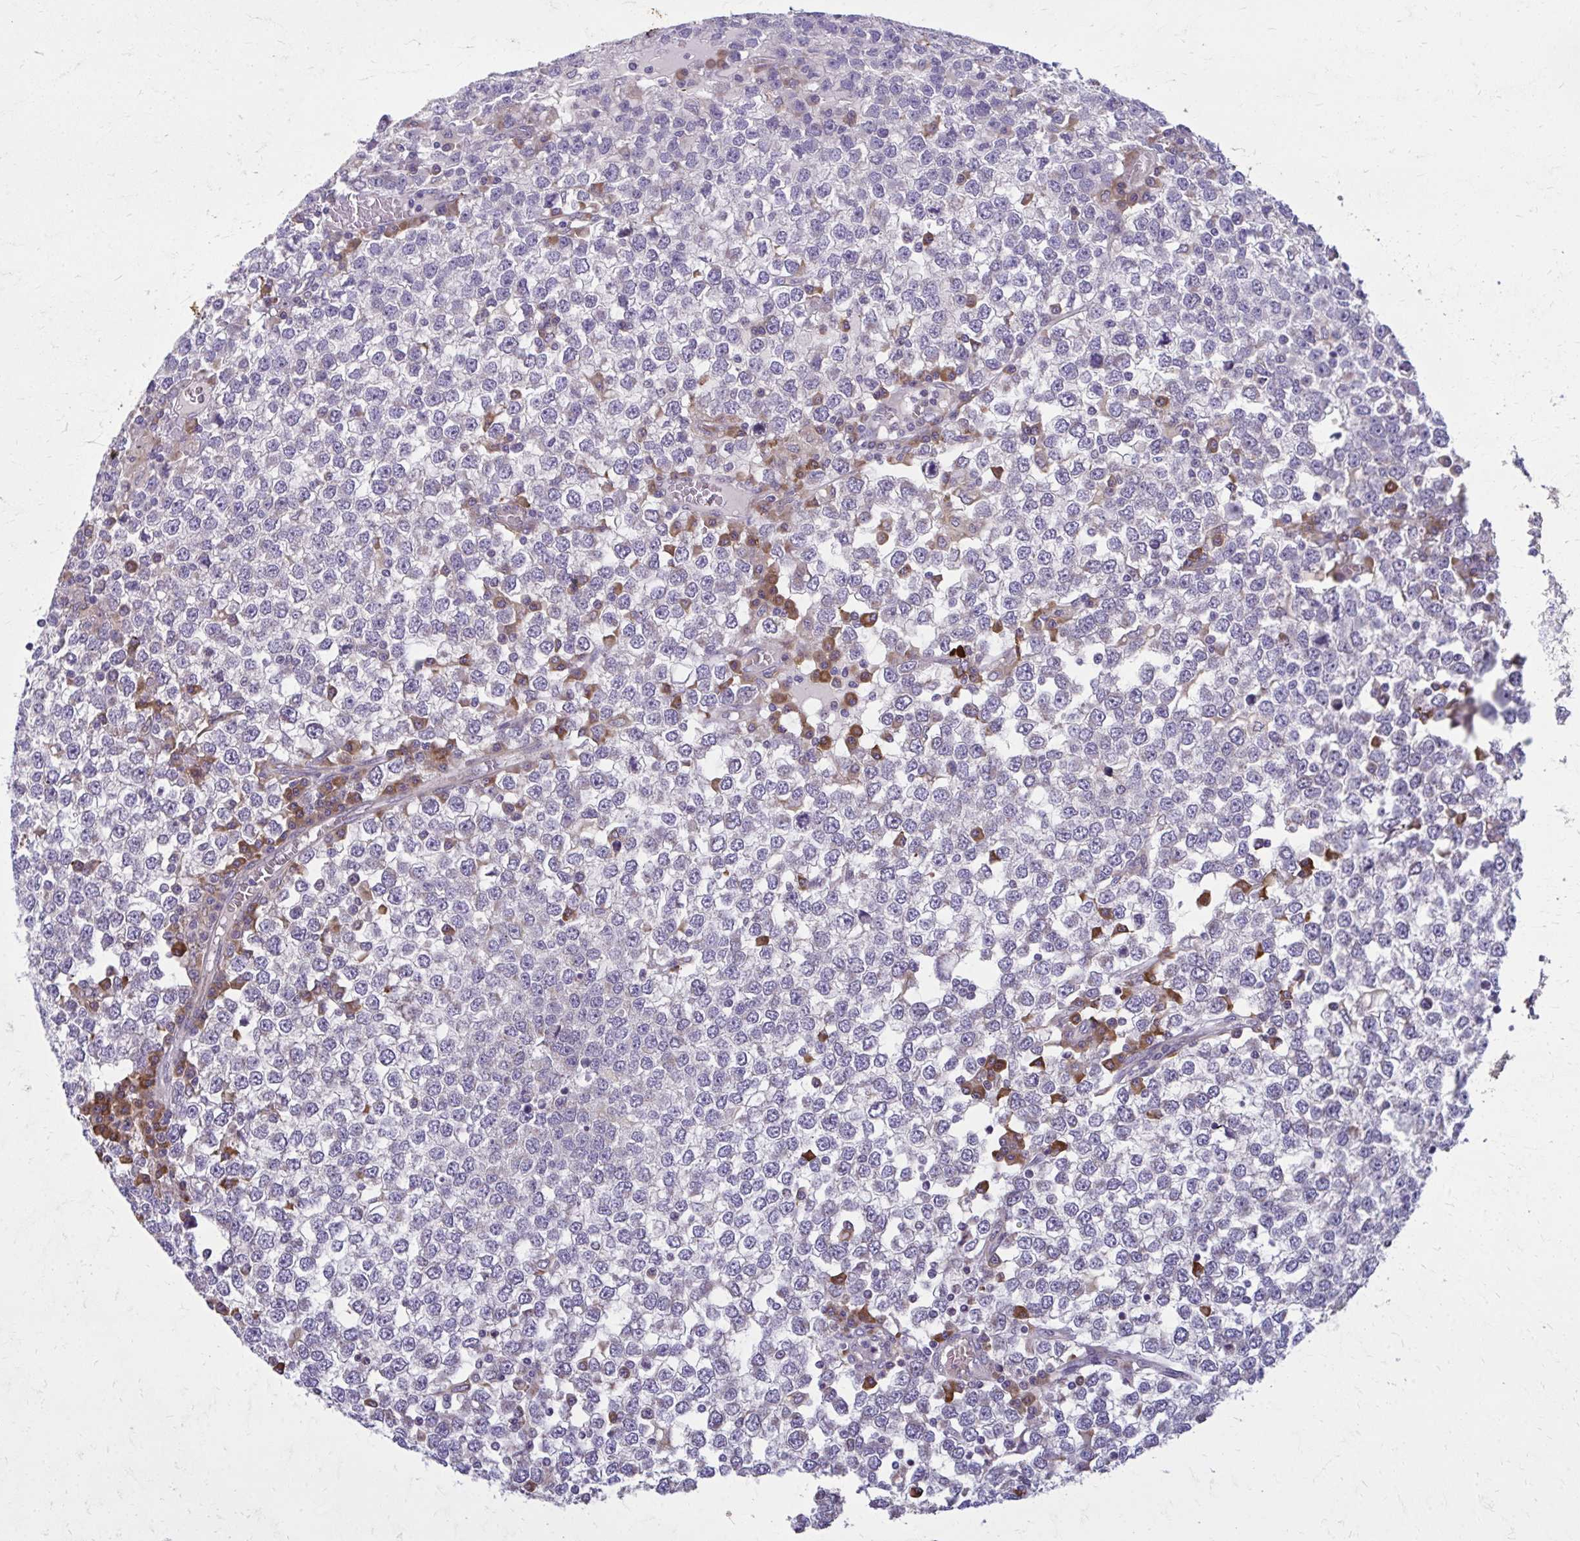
{"staining": {"intensity": "negative", "quantity": "none", "location": "none"}, "tissue": "testis cancer", "cell_type": "Tumor cells", "image_type": "cancer", "snomed": [{"axis": "morphology", "description": "Seminoma, NOS"}, {"axis": "topography", "description": "Testis"}], "caption": "Photomicrograph shows no significant protein positivity in tumor cells of seminoma (testis).", "gene": "CEMP1", "patient": {"sex": "male", "age": 65}}